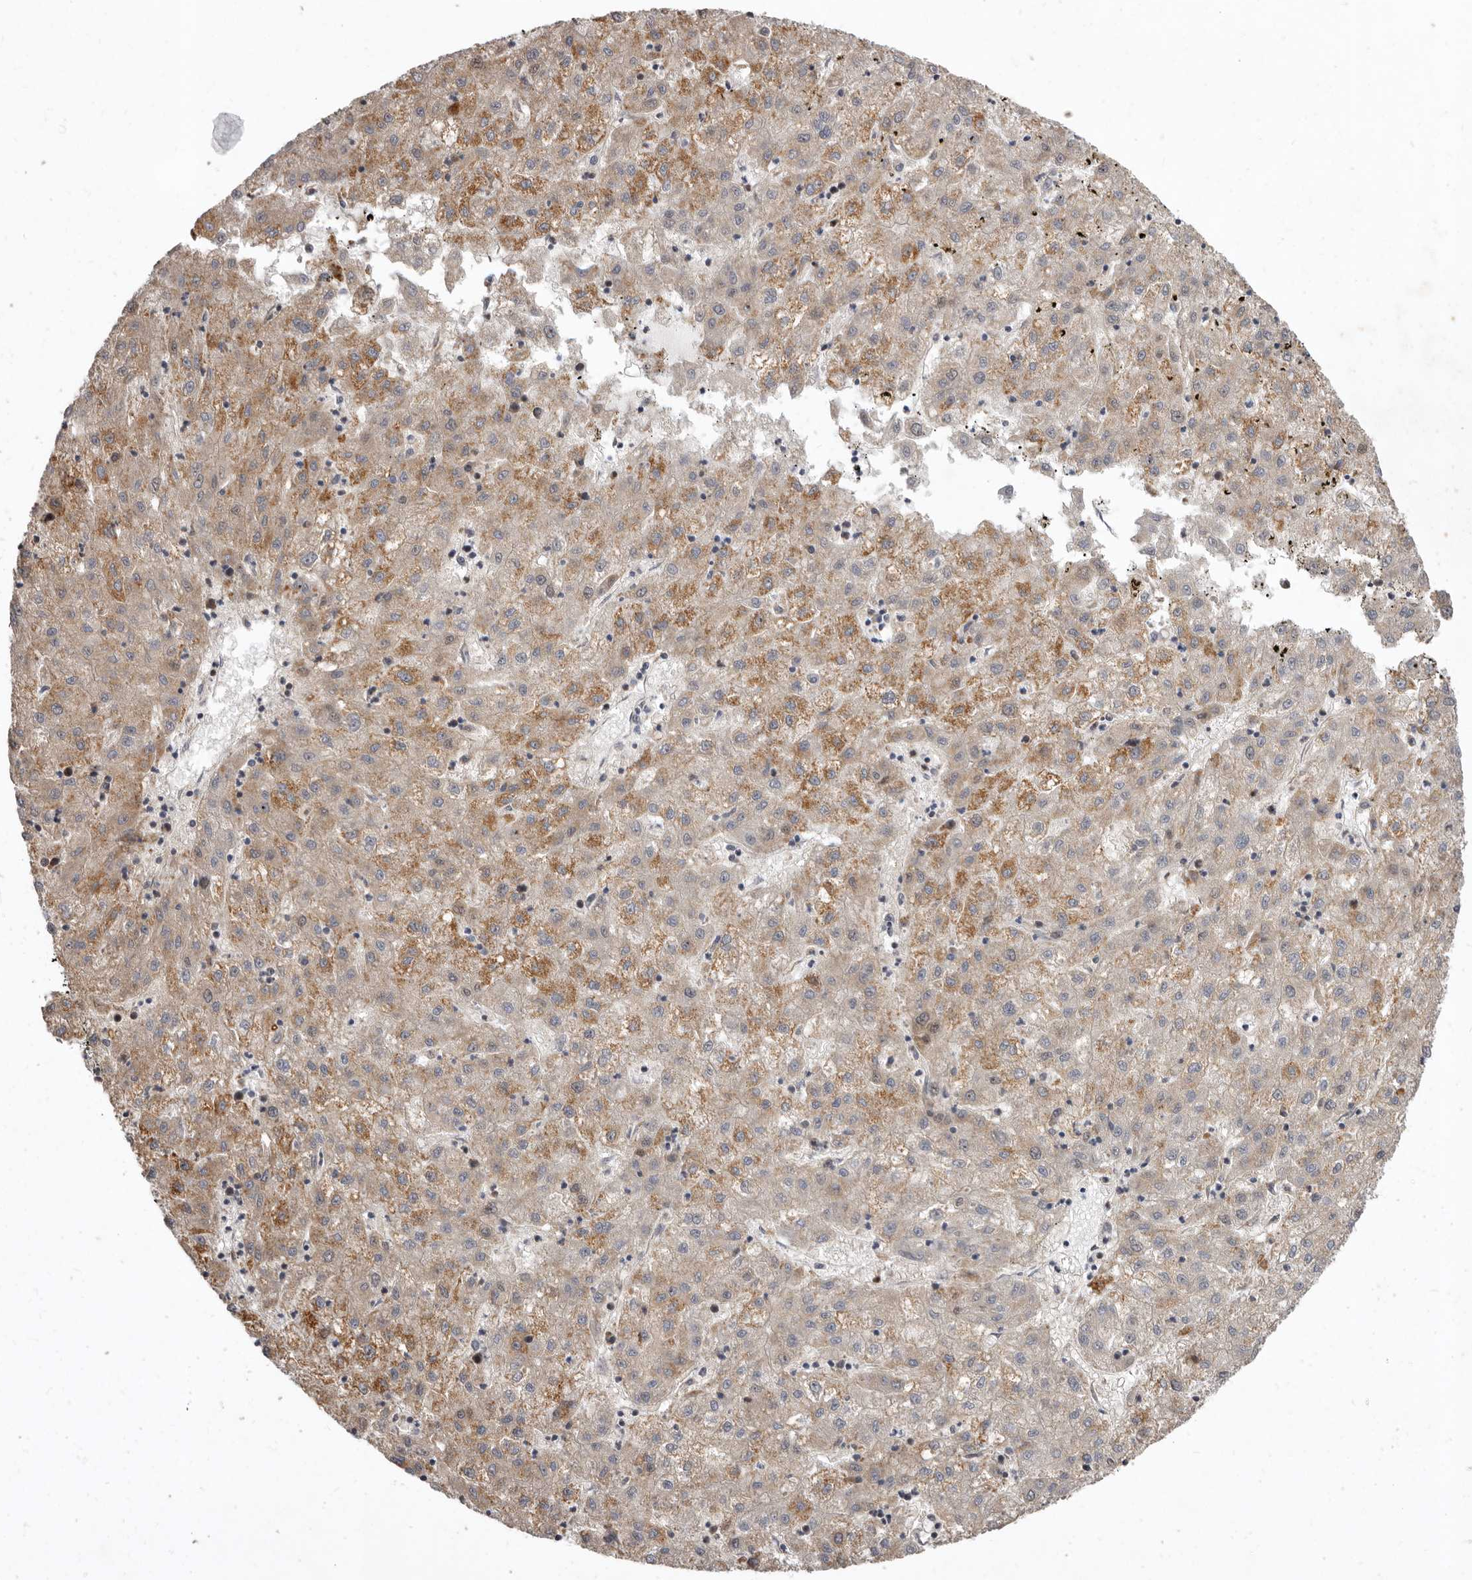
{"staining": {"intensity": "moderate", "quantity": "25%-75%", "location": "cytoplasmic/membranous"}, "tissue": "liver cancer", "cell_type": "Tumor cells", "image_type": "cancer", "snomed": [{"axis": "morphology", "description": "Carcinoma, Hepatocellular, NOS"}, {"axis": "topography", "description": "Liver"}], "caption": "About 25%-75% of tumor cells in liver hepatocellular carcinoma display moderate cytoplasmic/membranous protein positivity as visualized by brown immunohistochemical staining.", "gene": "SMC4", "patient": {"sex": "male", "age": 72}}